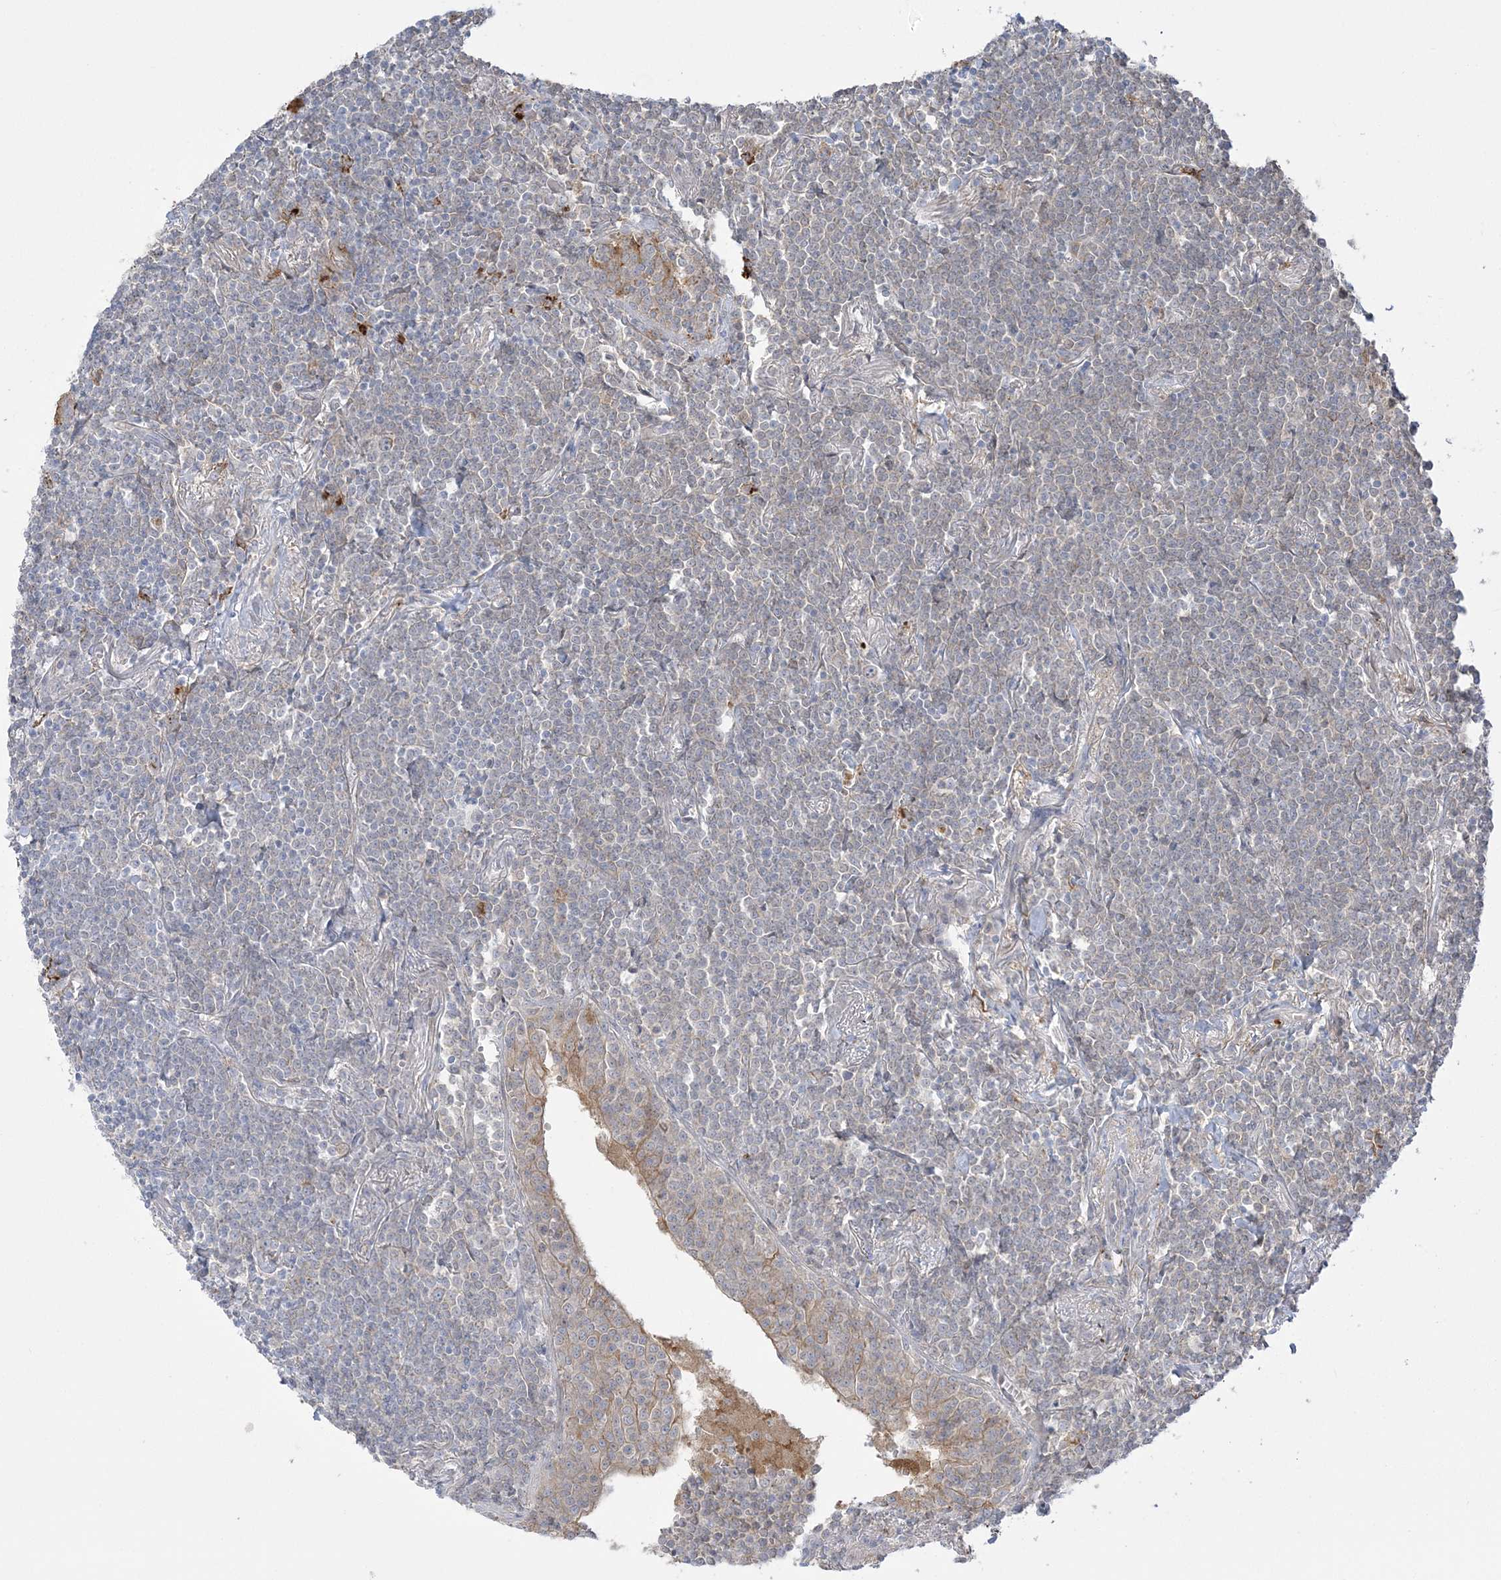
{"staining": {"intensity": "negative", "quantity": "none", "location": "none"}, "tissue": "lymphoma", "cell_type": "Tumor cells", "image_type": "cancer", "snomed": [{"axis": "morphology", "description": "Malignant lymphoma, non-Hodgkin's type, Low grade"}, {"axis": "topography", "description": "Lung"}], "caption": "Tumor cells are negative for brown protein staining in lymphoma. The staining was performed using DAB (3,3'-diaminobenzidine) to visualize the protein expression in brown, while the nuclei were stained in blue with hematoxylin (Magnification: 20x).", "gene": "HAAO", "patient": {"sex": "female", "age": 71}}